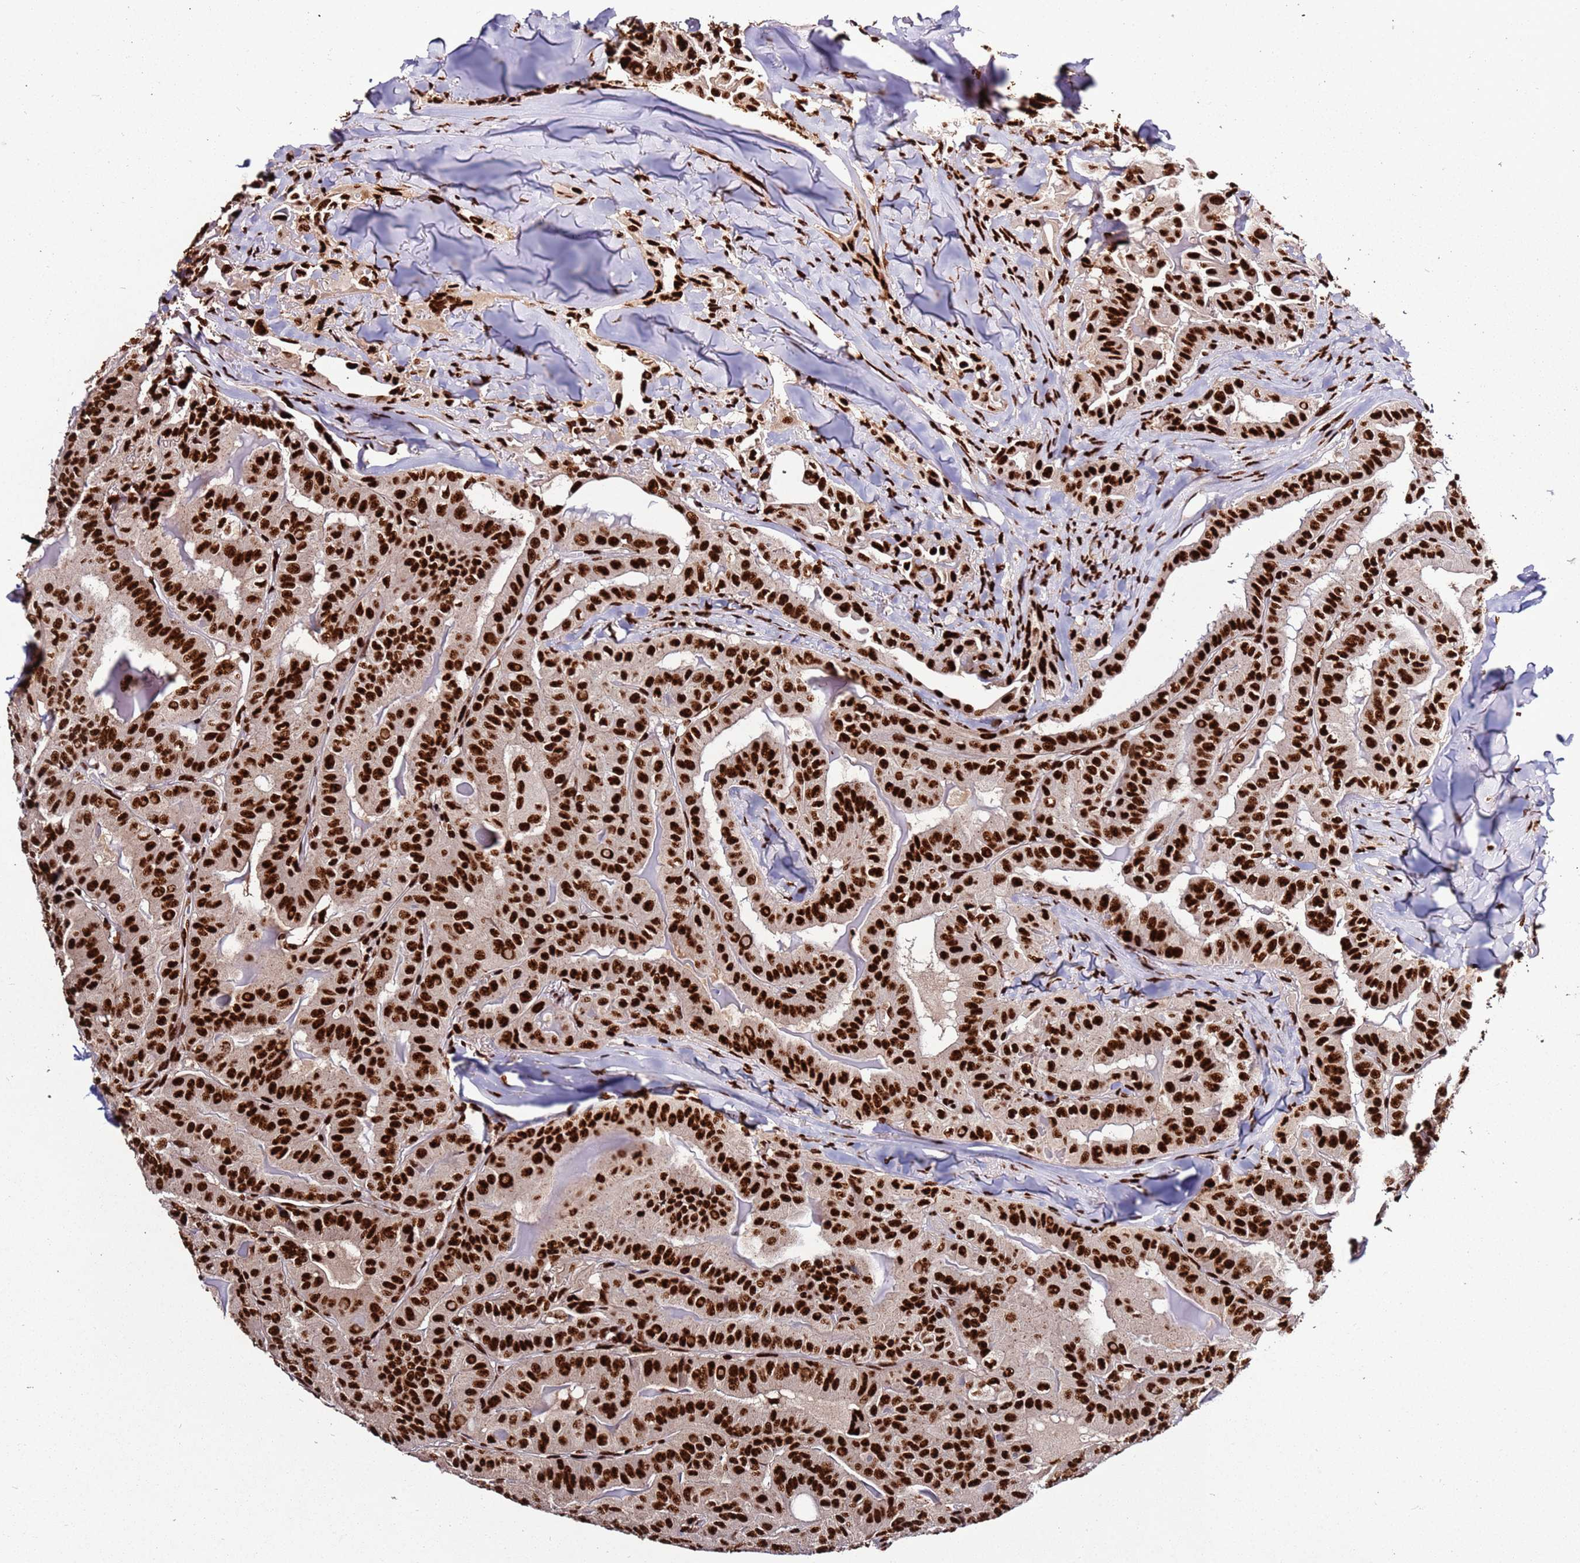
{"staining": {"intensity": "strong", "quantity": ">75%", "location": "nuclear"}, "tissue": "thyroid cancer", "cell_type": "Tumor cells", "image_type": "cancer", "snomed": [{"axis": "morphology", "description": "Papillary adenocarcinoma, NOS"}, {"axis": "topography", "description": "Thyroid gland"}], "caption": "This micrograph displays papillary adenocarcinoma (thyroid) stained with IHC to label a protein in brown. The nuclear of tumor cells show strong positivity for the protein. Nuclei are counter-stained blue.", "gene": "C6orf226", "patient": {"sex": "female", "age": 68}}